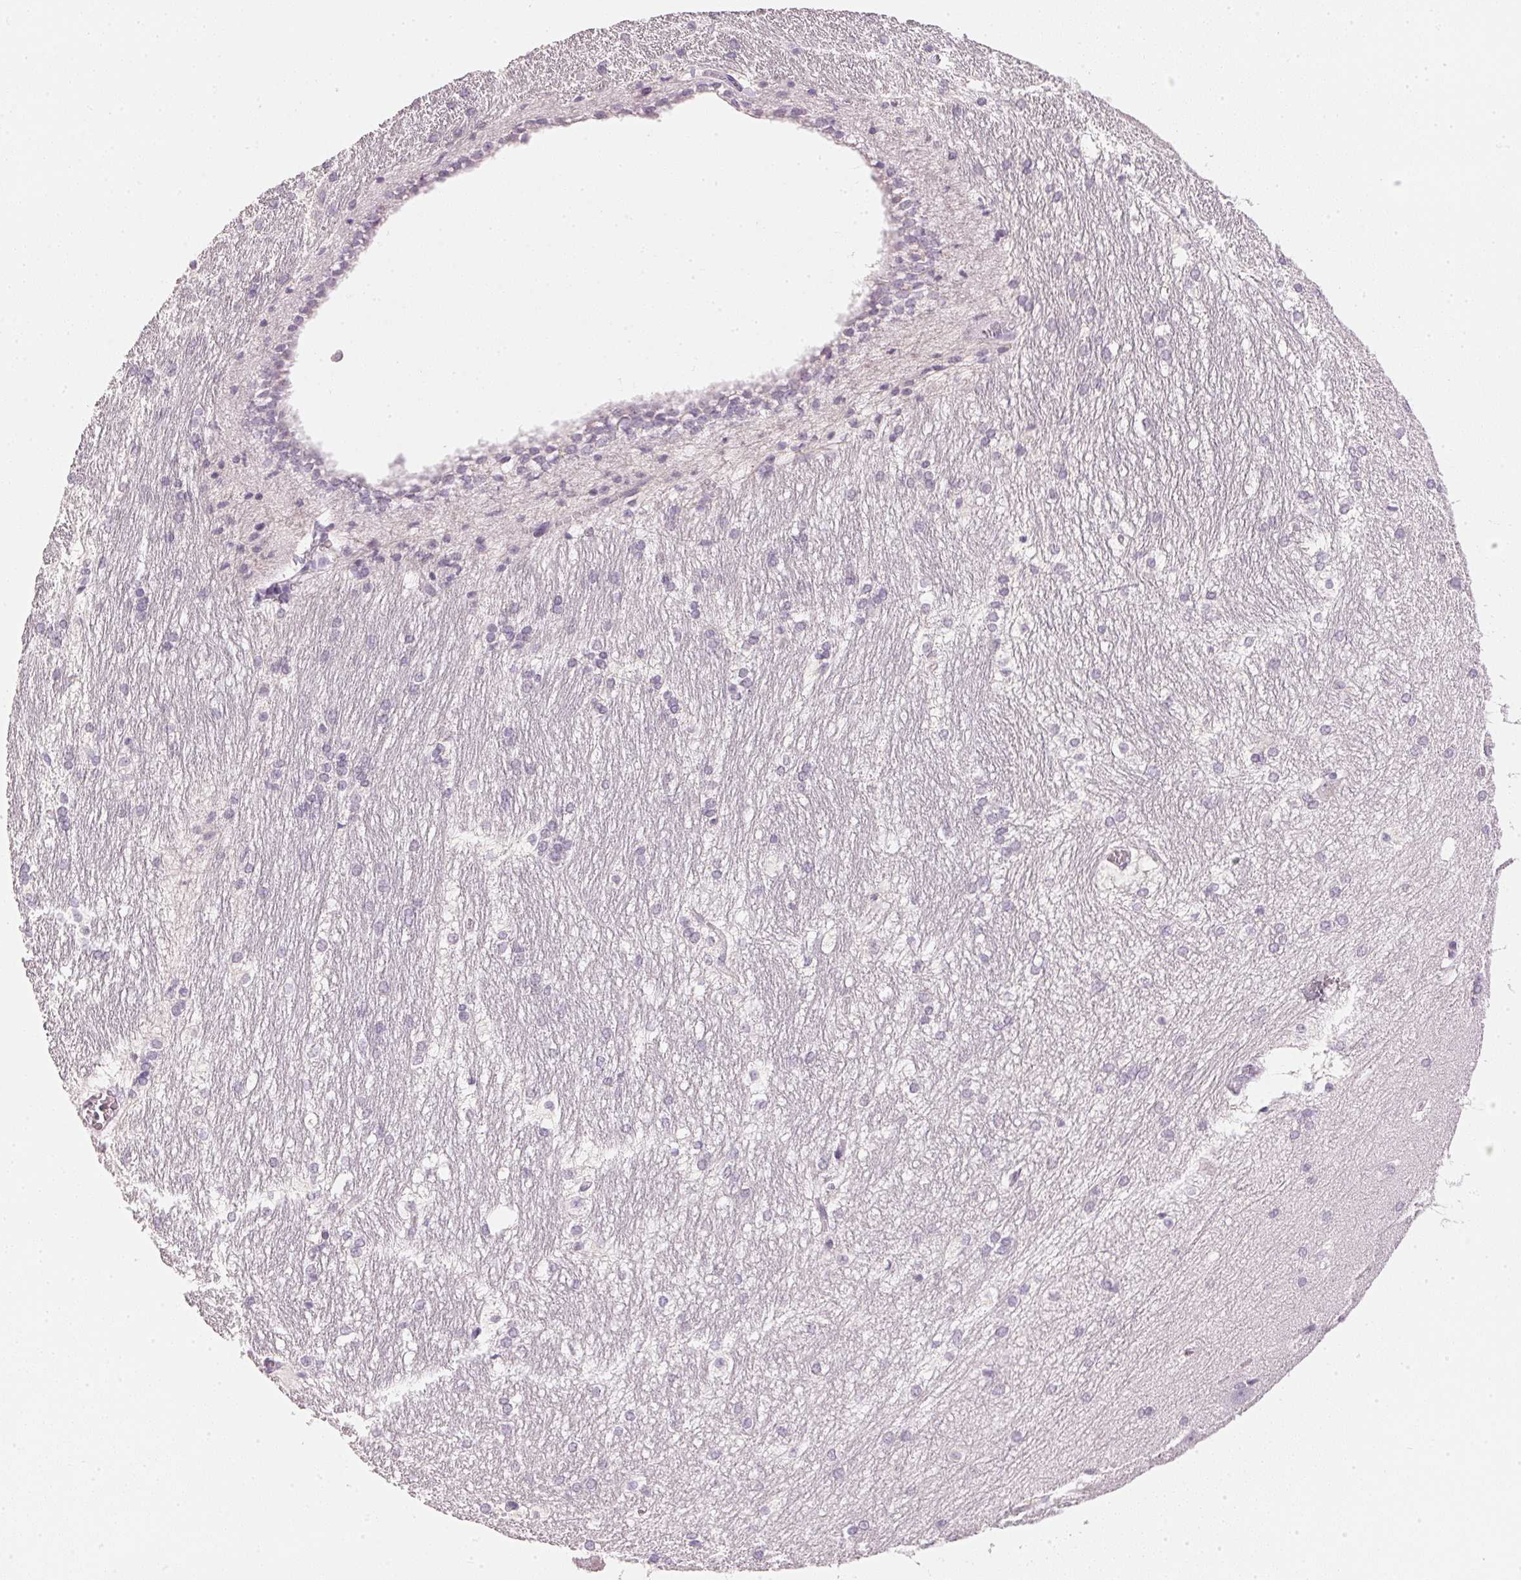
{"staining": {"intensity": "negative", "quantity": "none", "location": "none"}, "tissue": "hippocampus", "cell_type": "Glial cells", "image_type": "normal", "snomed": [{"axis": "morphology", "description": "Normal tissue, NOS"}, {"axis": "topography", "description": "Cerebral cortex"}, {"axis": "topography", "description": "Hippocampus"}], "caption": "Immunohistochemistry histopathology image of unremarkable hippocampus stained for a protein (brown), which exhibits no staining in glial cells.", "gene": "IGFBP1", "patient": {"sex": "female", "age": 19}}